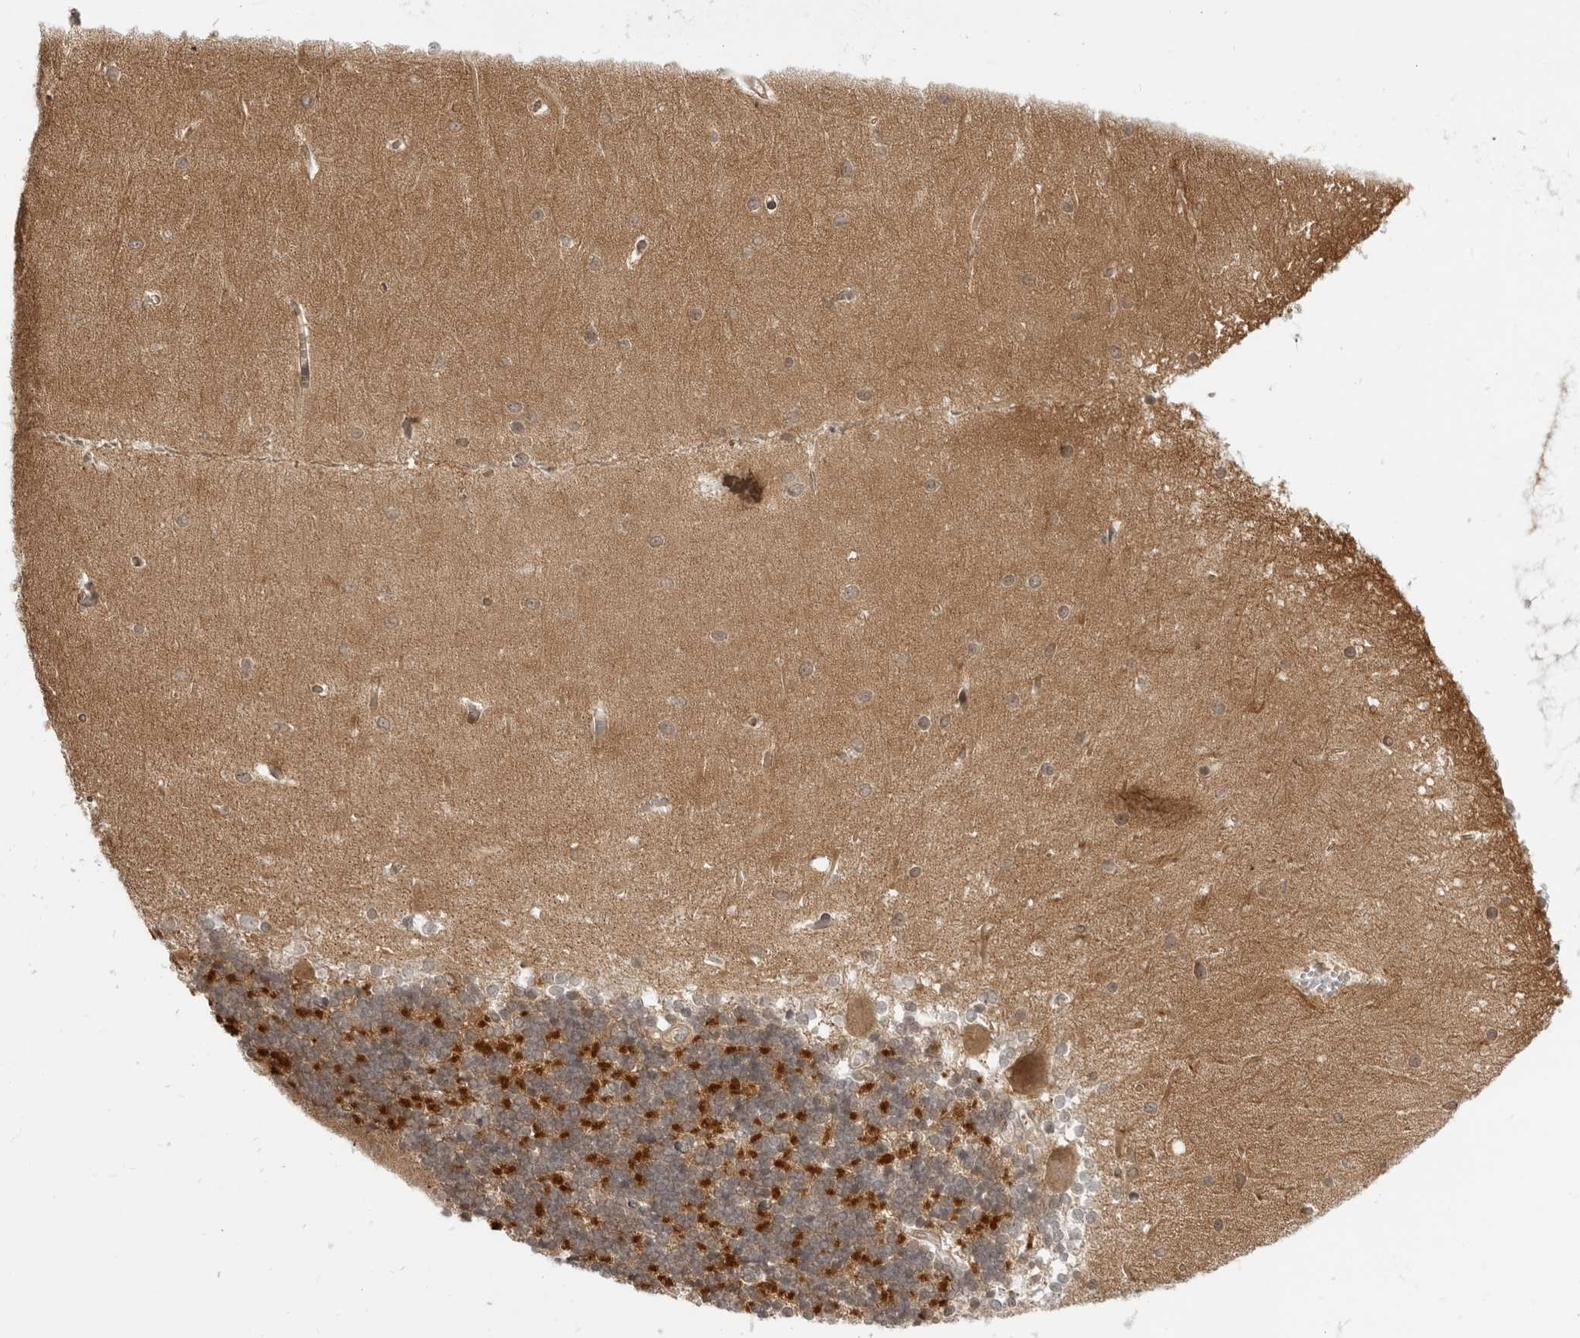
{"staining": {"intensity": "strong", "quantity": ">75%", "location": "cytoplasmic/membranous"}, "tissue": "cerebellum", "cell_type": "Cells in granular layer", "image_type": "normal", "snomed": [{"axis": "morphology", "description": "Normal tissue, NOS"}, {"axis": "topography", "description": "Cerebellum"}], "caption": "Immunohistochemical staining of normal cerebellum demonstrates strong cytoplasmic/membranous protein expression in approximately >75% of cells in granular layer. (DAB IHC with brightfield microscopy, high magnification).", "gene": "SRGAP2", "patient": {"sex": "male", "age": 37}}